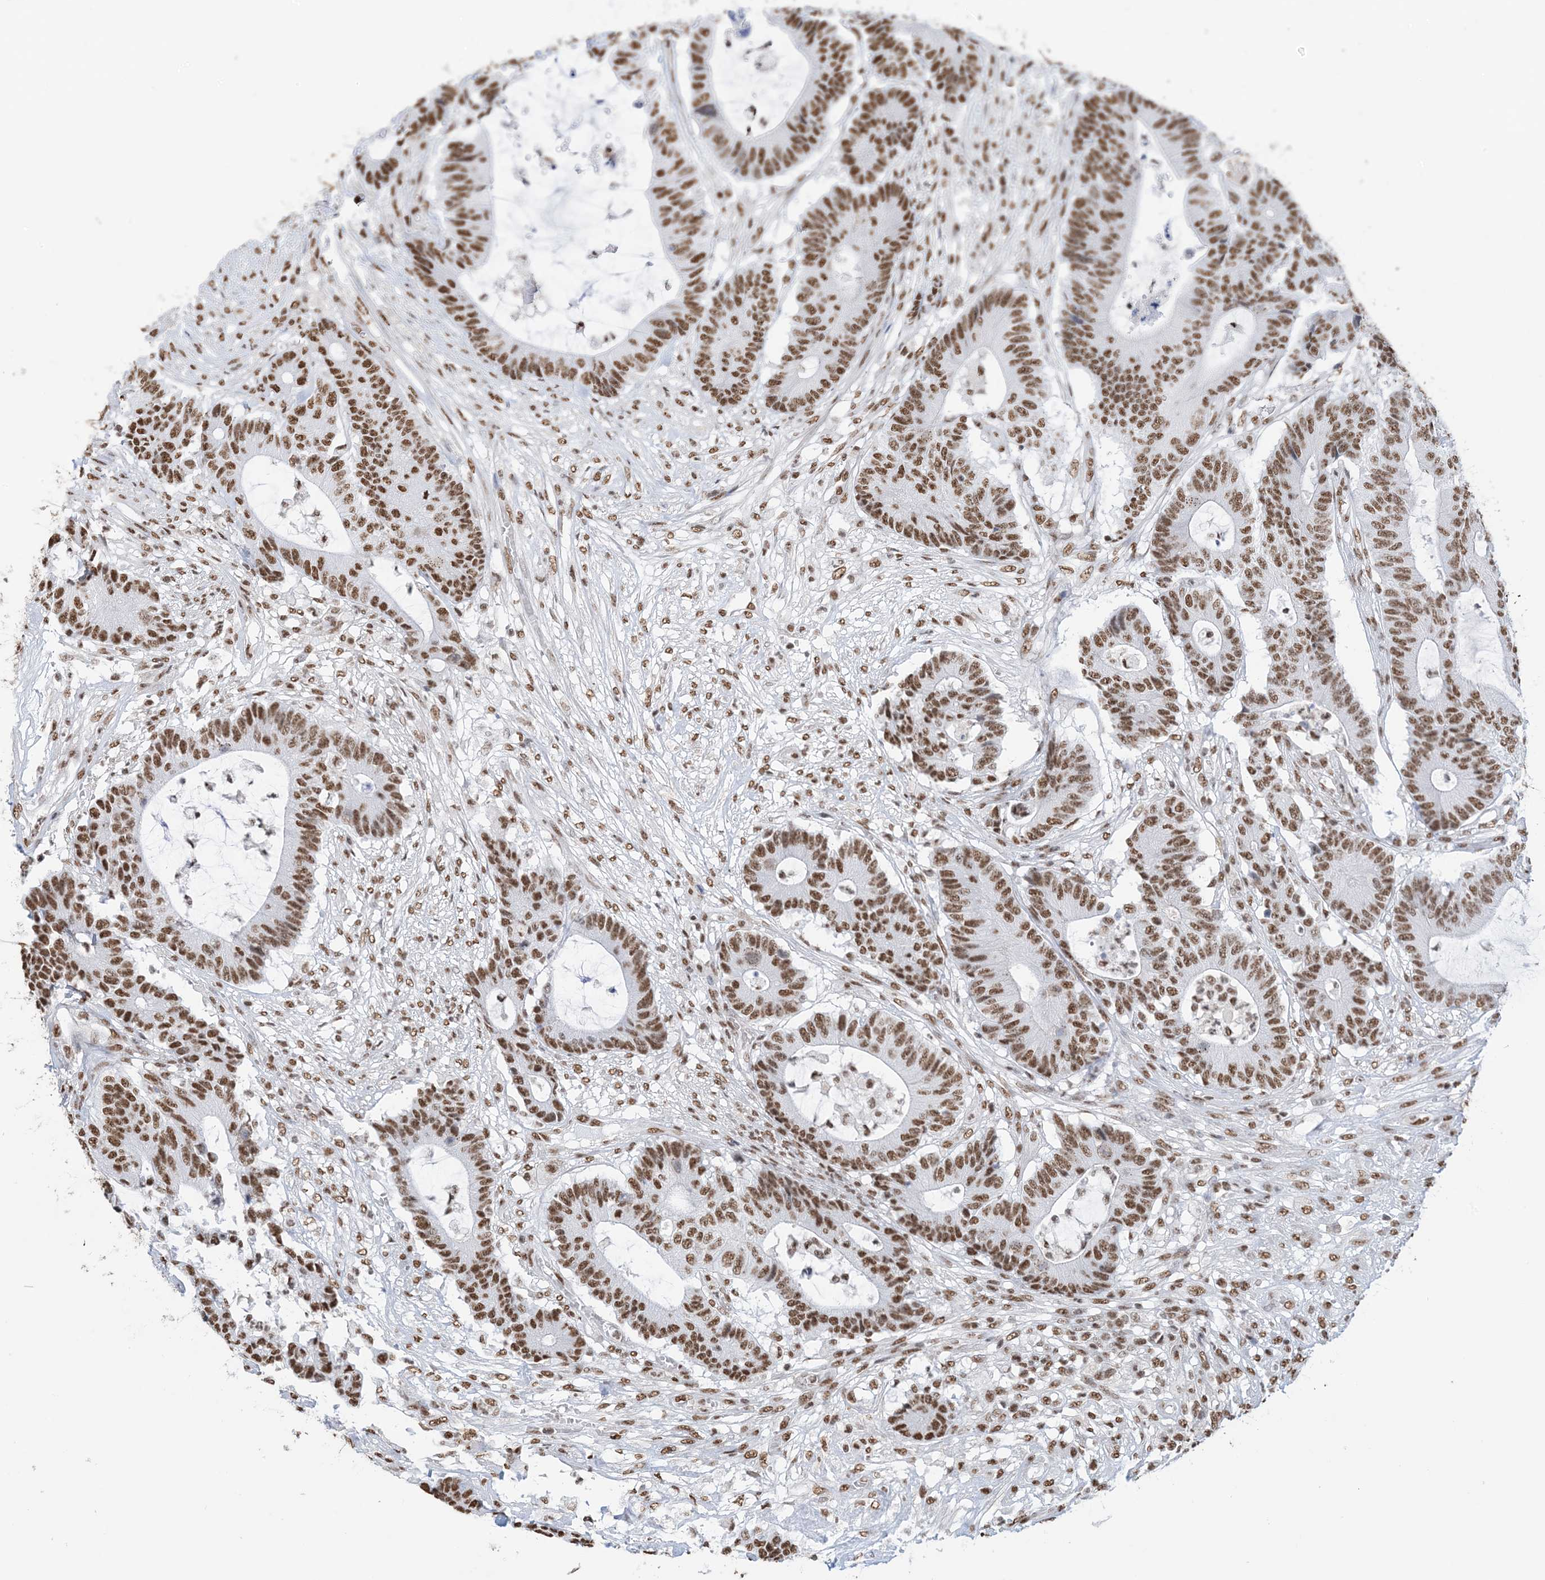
{"staining": {"intensity": "moderate", "quantity": ">75%", "location": "nuclear"}, "tissue": "colorectal cancer", "cell_type": "Tumor cells", "image_type": "cancer", "snomed": [{"axis": "morphology", "description": "Adenocarcinoma, NOS"}, {"axis": "topography", "description": "Colon"}], "caption": "Immunohistochemical staining of colorectal cancer (adenocarcinoma) exhibits medium levels of moderate nuclear protein staining in about >75% of tumor cells. The protein is shown in brown color, while the nuclei are stained blue.", "gene": "ZNF792", "patient": {"sex": "female", "age": 84}}